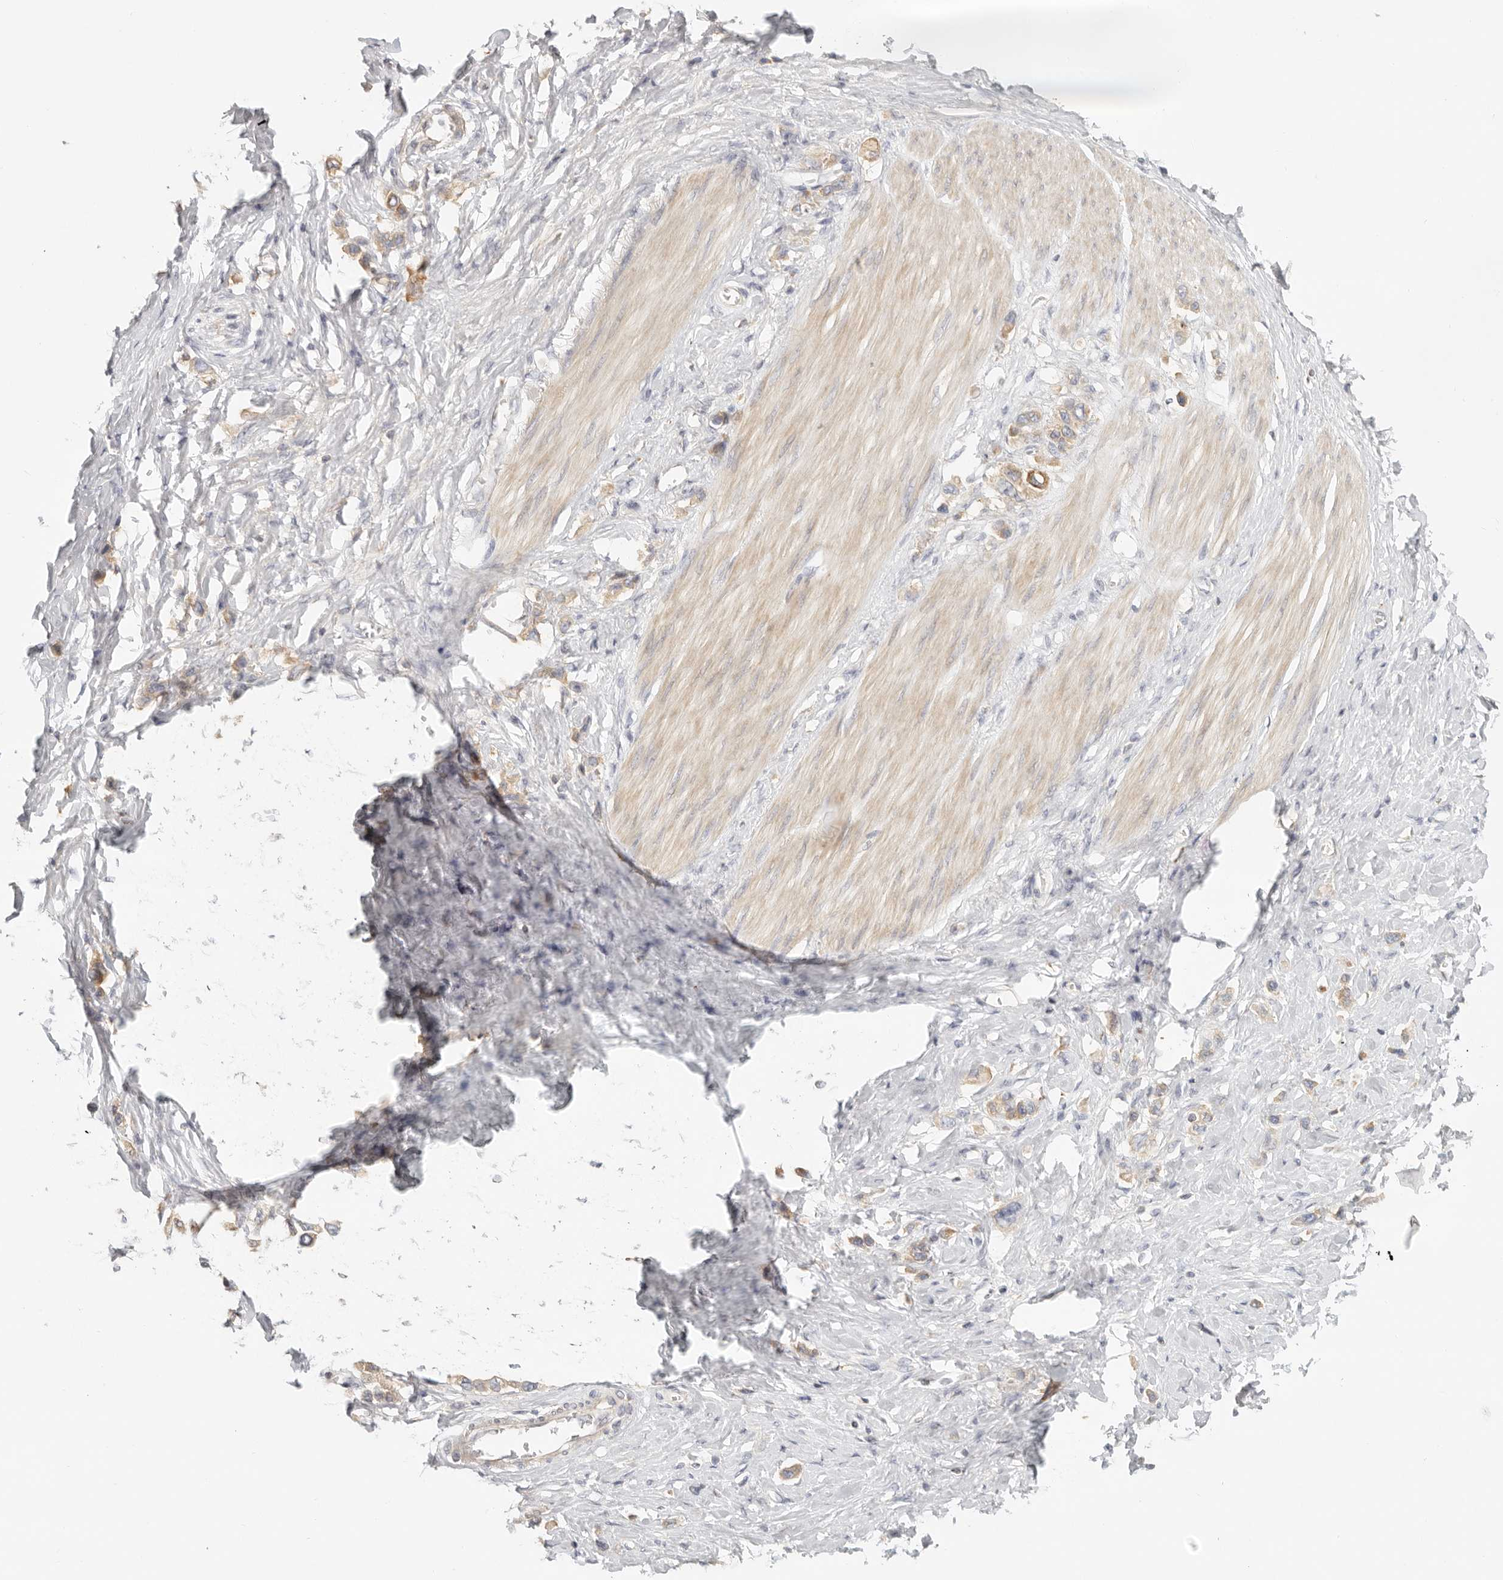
{"staining": {"intensity": "moderate", "quantity": ">75%", "location": "cytoplasmic/membranous"}, "tissue": "stomach cancer", "cell_type": "Tumor cells", "image_type": "cancer", "snomed": [{"axis": "morphology", "description": "Adenocarcinoma, NOS"}, {"axis": "topography", "description": "Stomach"}], "caption": "There is medium levels of moderate cytoplasmic/membranous staining in tumor cells of adenocarcinoma (stomach), as demonstrated by immunohistochemical staining (brown color).", "gene": "ANXA9", "patient": {"sex": "female", "age": 65}}